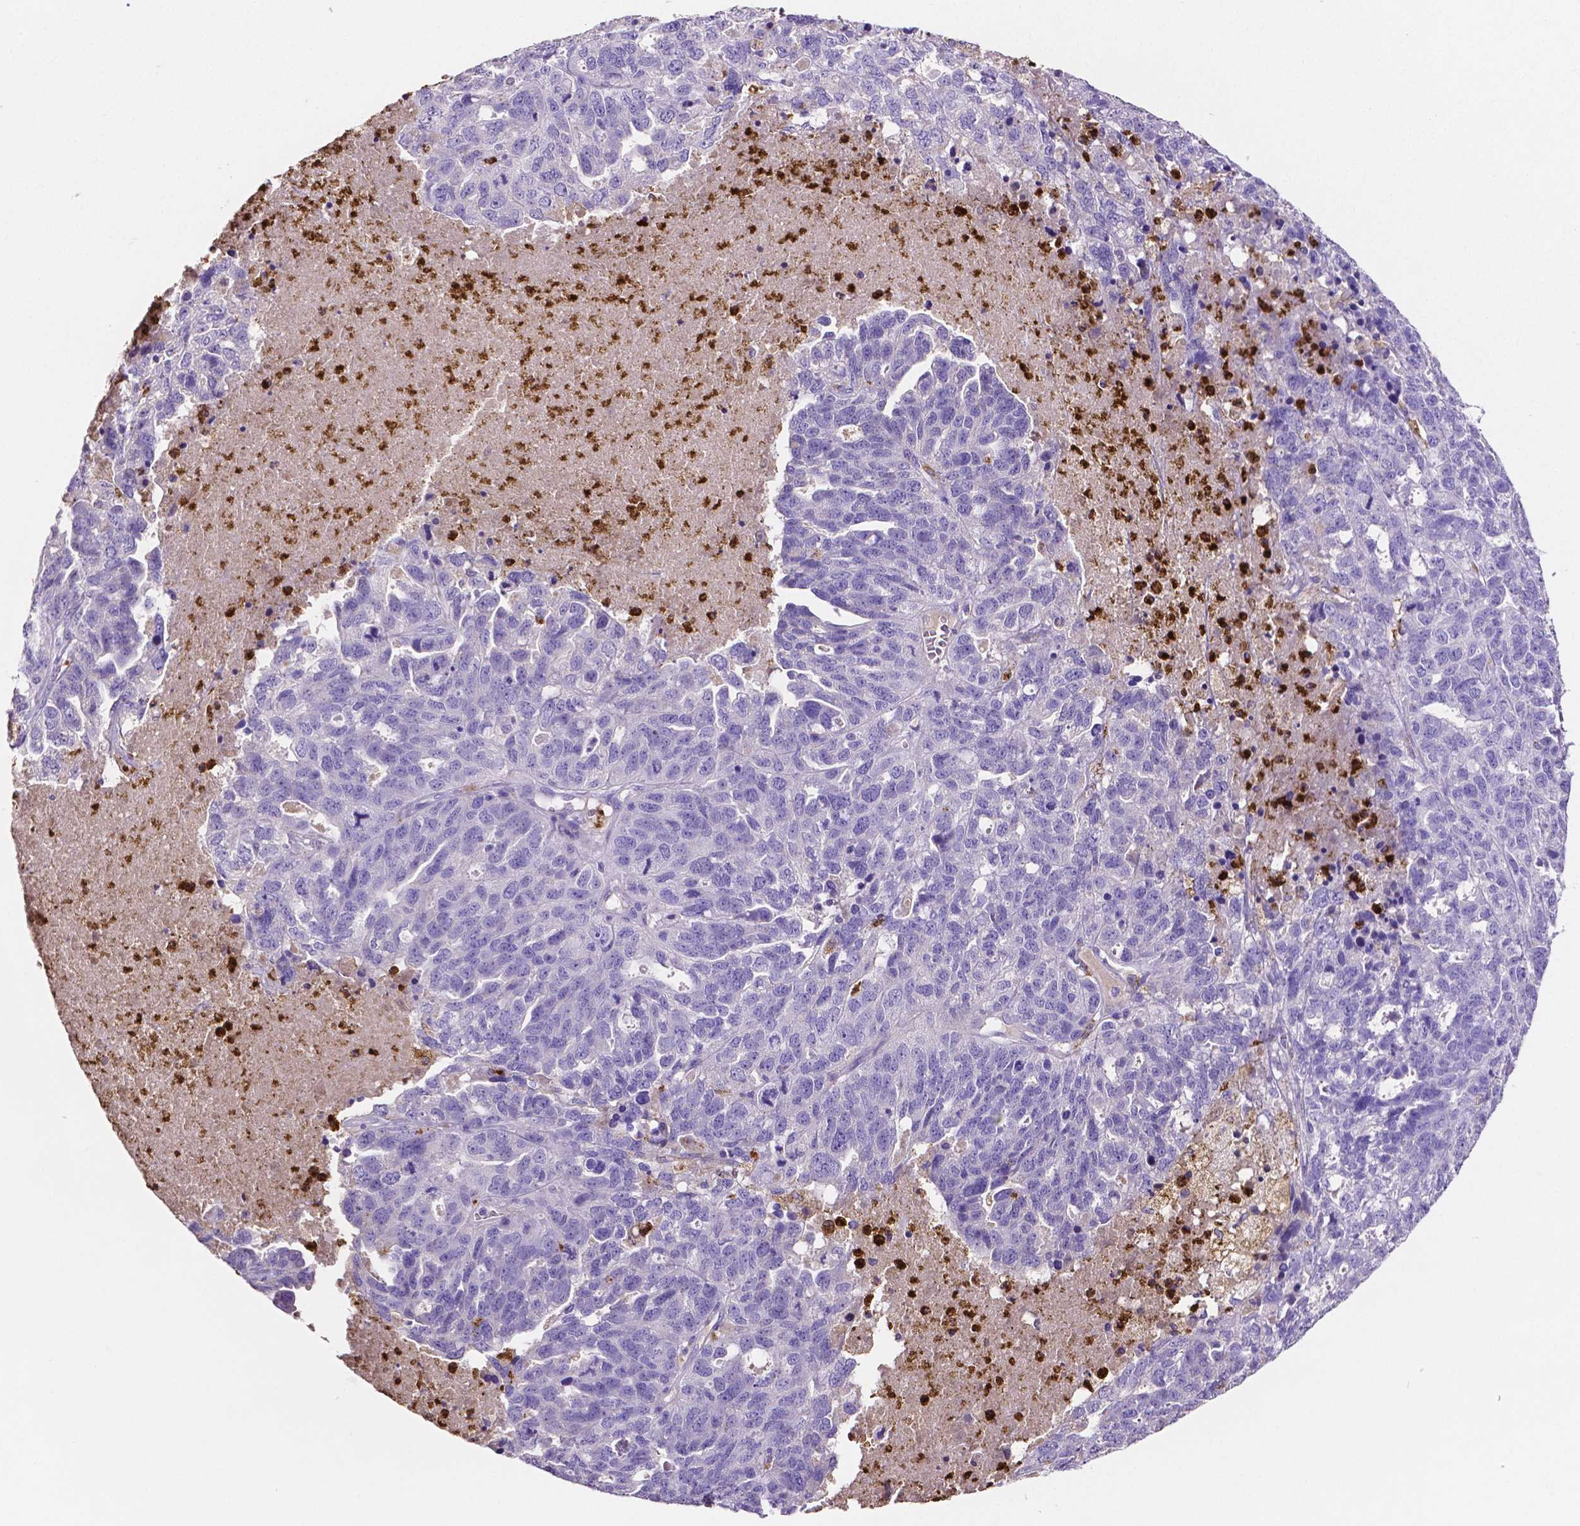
{"staining": {"intensity": "negative", "quantity": "none", "location": "none"}, "tissue": "ovarian cancer", "cell_type": "Tumor cells", "image_type": "cancer", "snomed": [{"axis": "morphology", "description": "Cystadenocarcinoma, serous, NOS"}, {"axis": "topography", "description": "Ovary"}], "caption": "This is a image of immunohistochemistry (IHC) staining of ovarian cancer, which shows no expression in tumor cells.", "gene": "MMP9", "patient": {"sex": "female", "age": 71}}